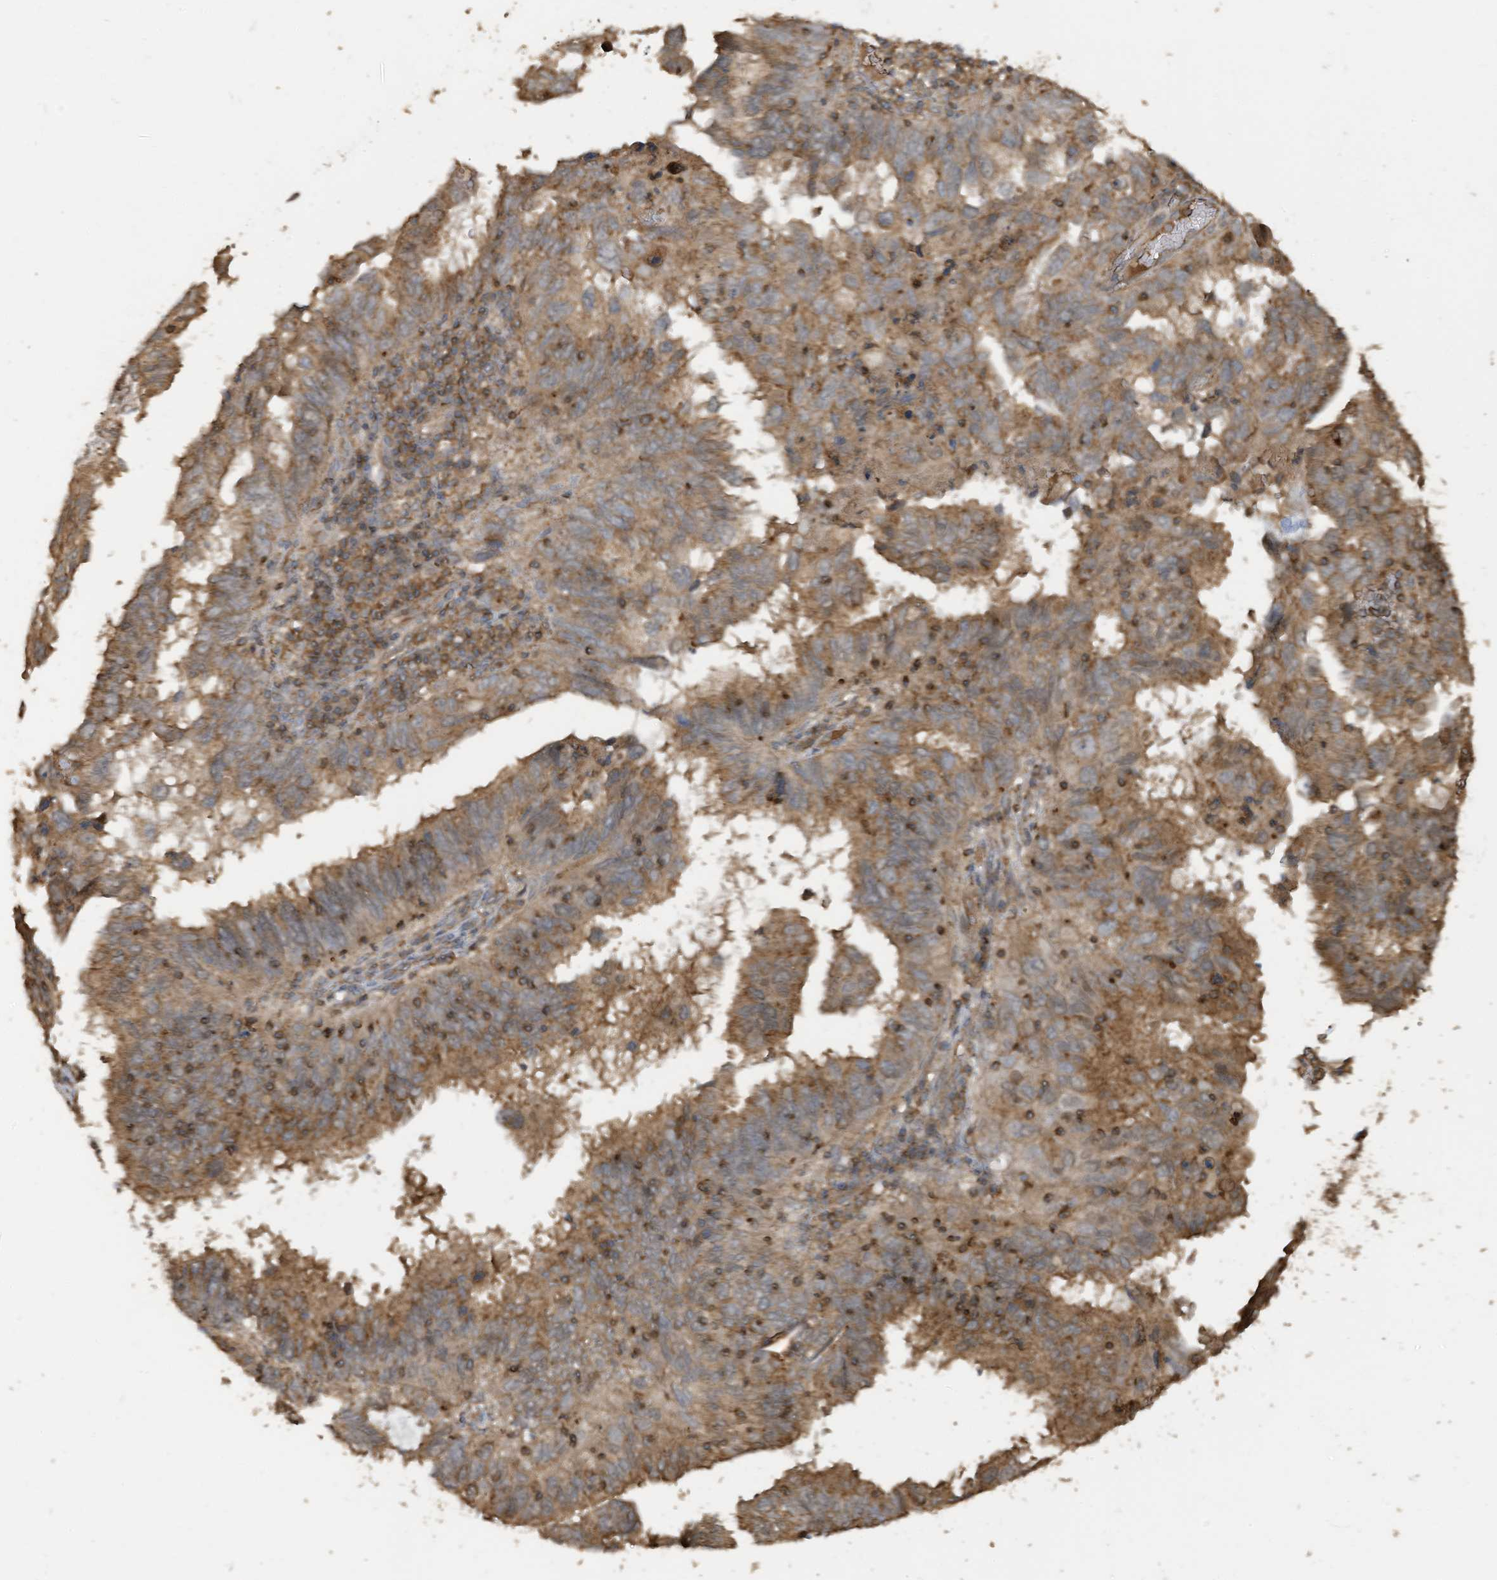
{"staining": {"intensity": "moderate", "quantity": ">75%", "location": "cytoplasmic/membranous"}, "tissue": "endometrial cancer", "cell_type": "Tumor cells", "image_type": "cancer", "snomed": [{"axis": "morphology", "description": "Adenocarcinoma, NOS"}, {"axis": "topography", "description": "Uterus"}], "caption": "This is a micrograph of IHC staining of endometrial adenocarcinoma, which shows moderate staining in the cytoplasmic/membranous of tumor cells.", "gene": "COX10", "patient": {"sex": "female", "age": 77}}